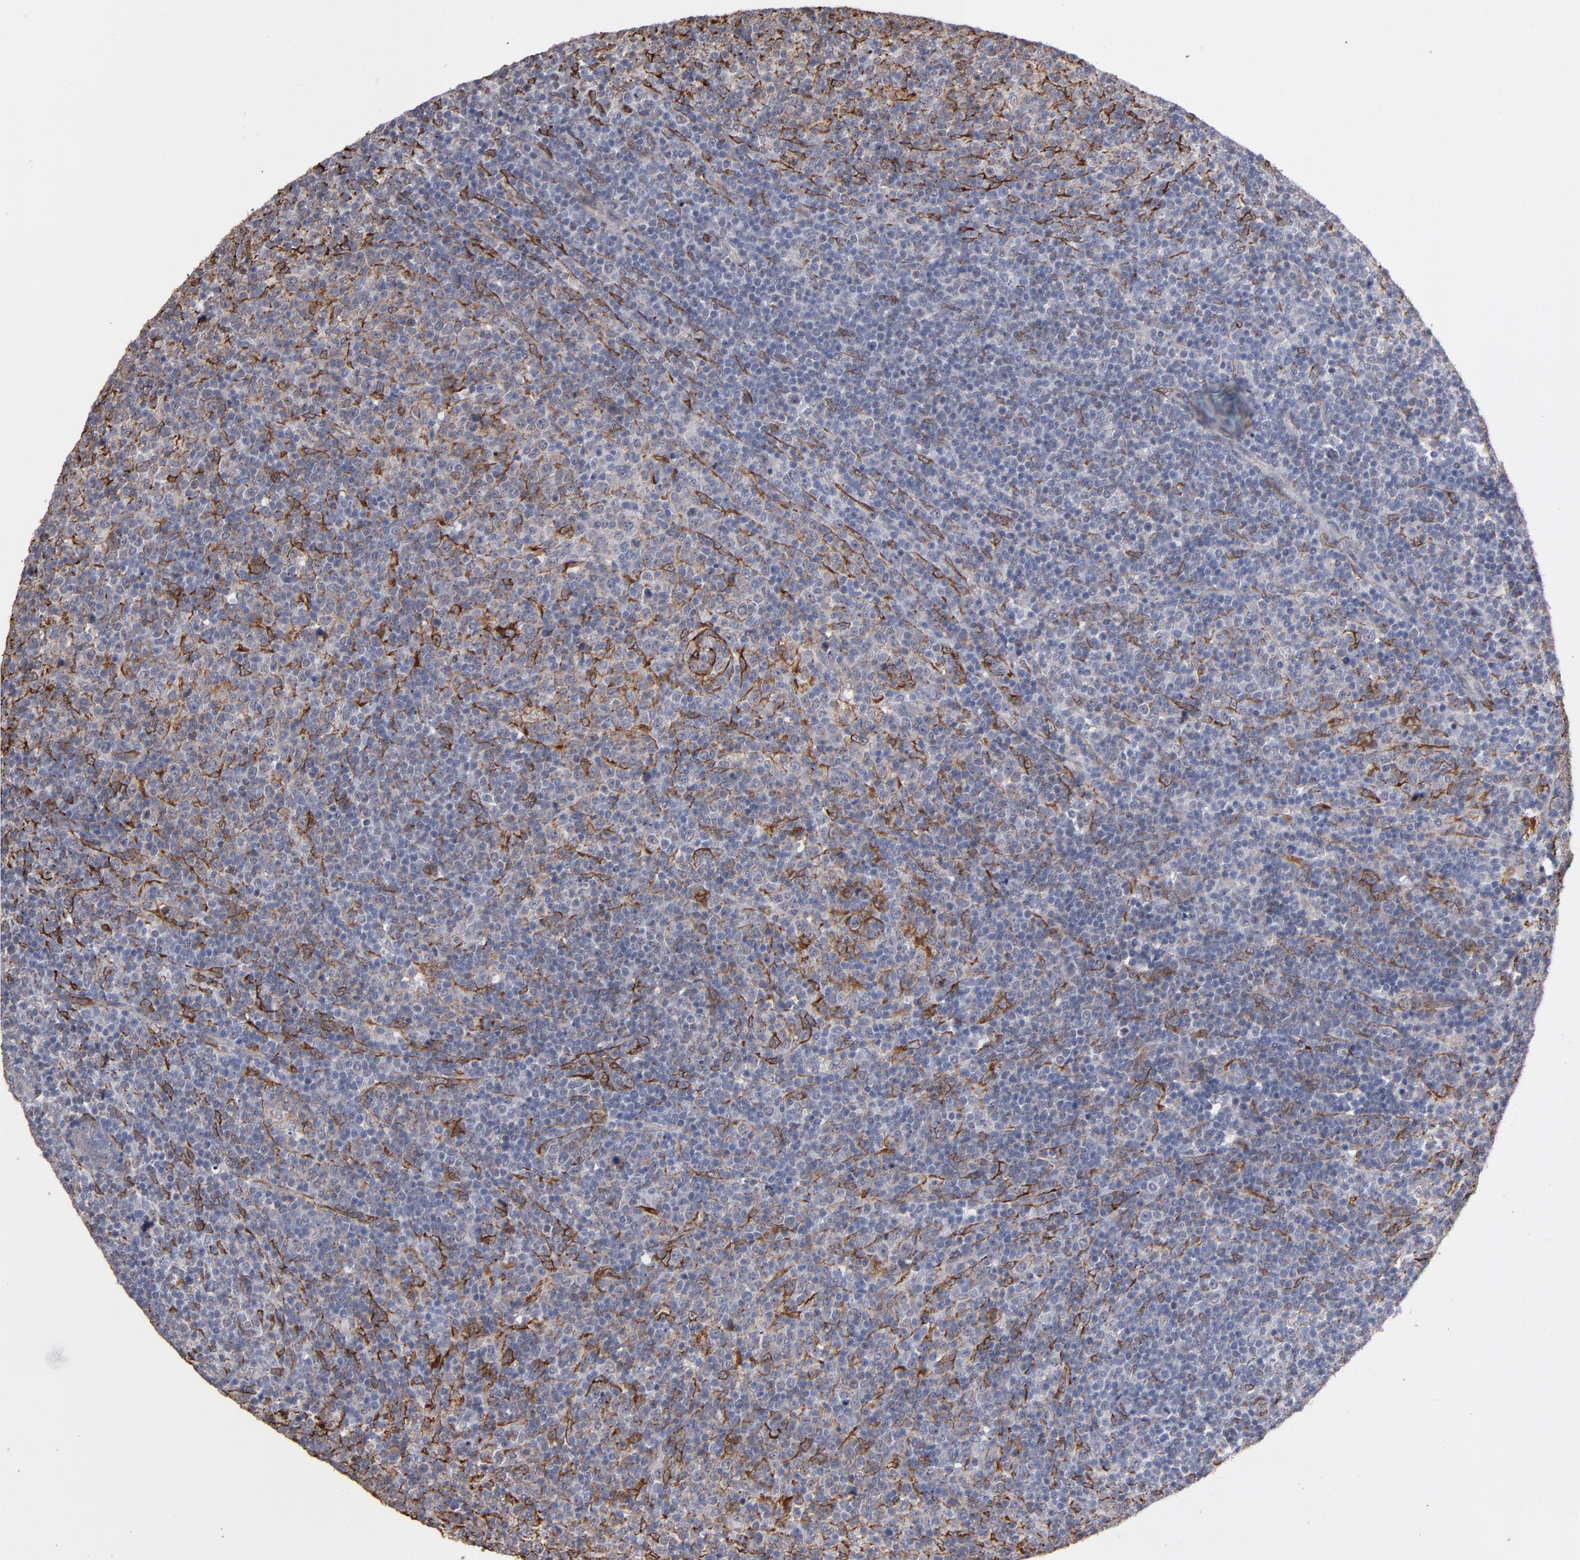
{"staining": {"intensity": "moderate", "quantity": "<25%", "location": "cytoplasmic/membranous"}, "tissue": "lymphoma", "cell_type": "Tumor cells", "image_type": "cancer", "snomed": [{"axis": "morphology", "description": "Malignant lymphoma, non-Hodgkin's type, Low grade"}, {"axis": "topography", "description": "Lymph node"}], "caption": "This image displays immunohistochemistry staining of human malignant lymphoma, non-Hodgkin's type (low-grade), with low moderate cytoplasmic/membranous staining in approximately <25% of tumor cells.", "gene": "PGRMC1", "patient": {"sex": "male", "age": 70}}